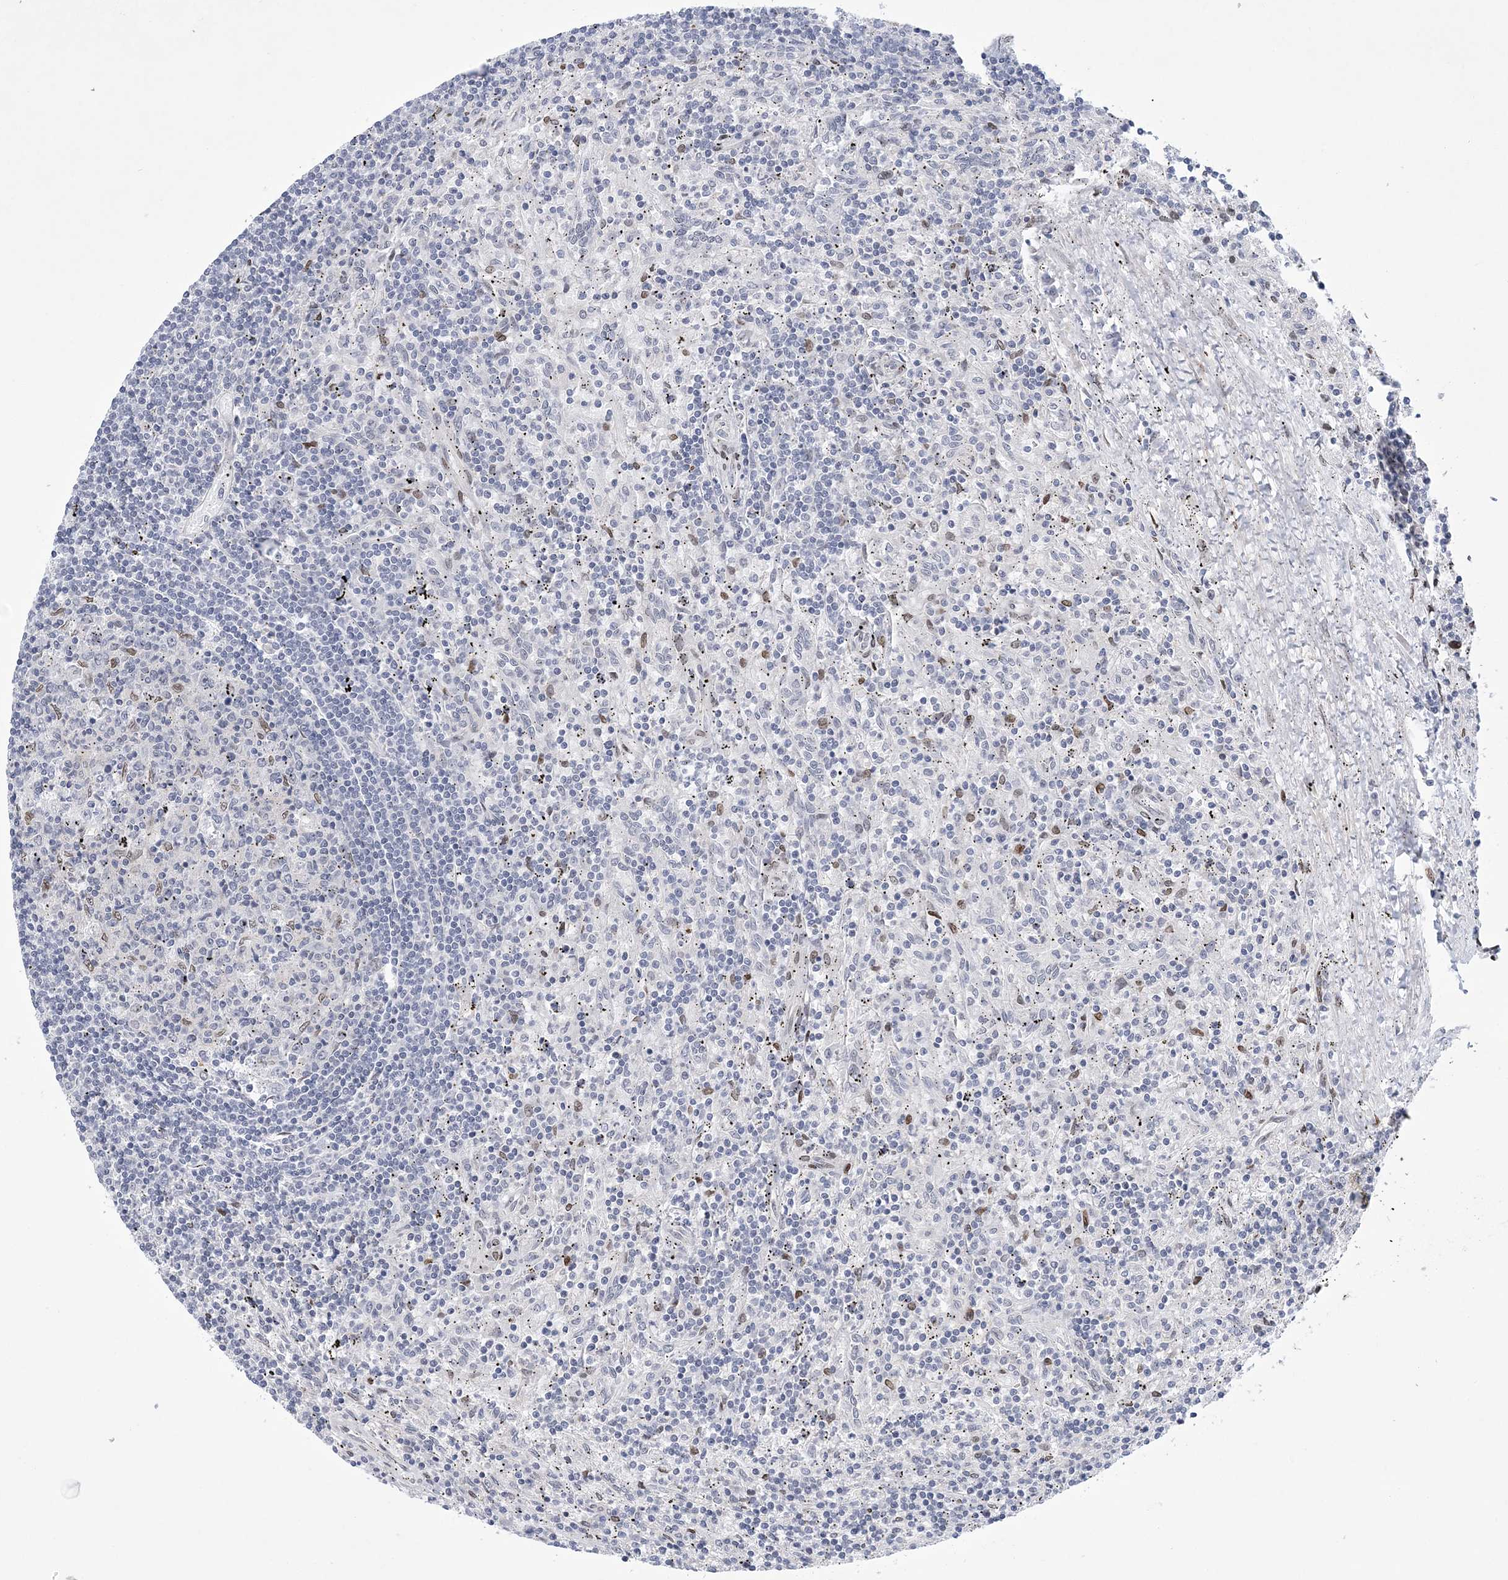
{"staining": {"intensity": "negative", "quantity": "none", "location": "none"}, "tissue": "lymphoma", "cell_type": "Tumor cells", "image_type": "cancer", "snomed": [{"axis": "morphology", "description": "Malignant lymphoma, non-Hodgkin's type, Low grade"}, {"axis": "topography", "description": "Spleen"}], "caption": "Protein analysis of lymphoma demonstrates no significant positivity in tumor cells. (DAB immunohistochemistry with hematoxylin counter stain).", "gene": "HOMEZ", "patient": {"sex": "male", "age": 76}}